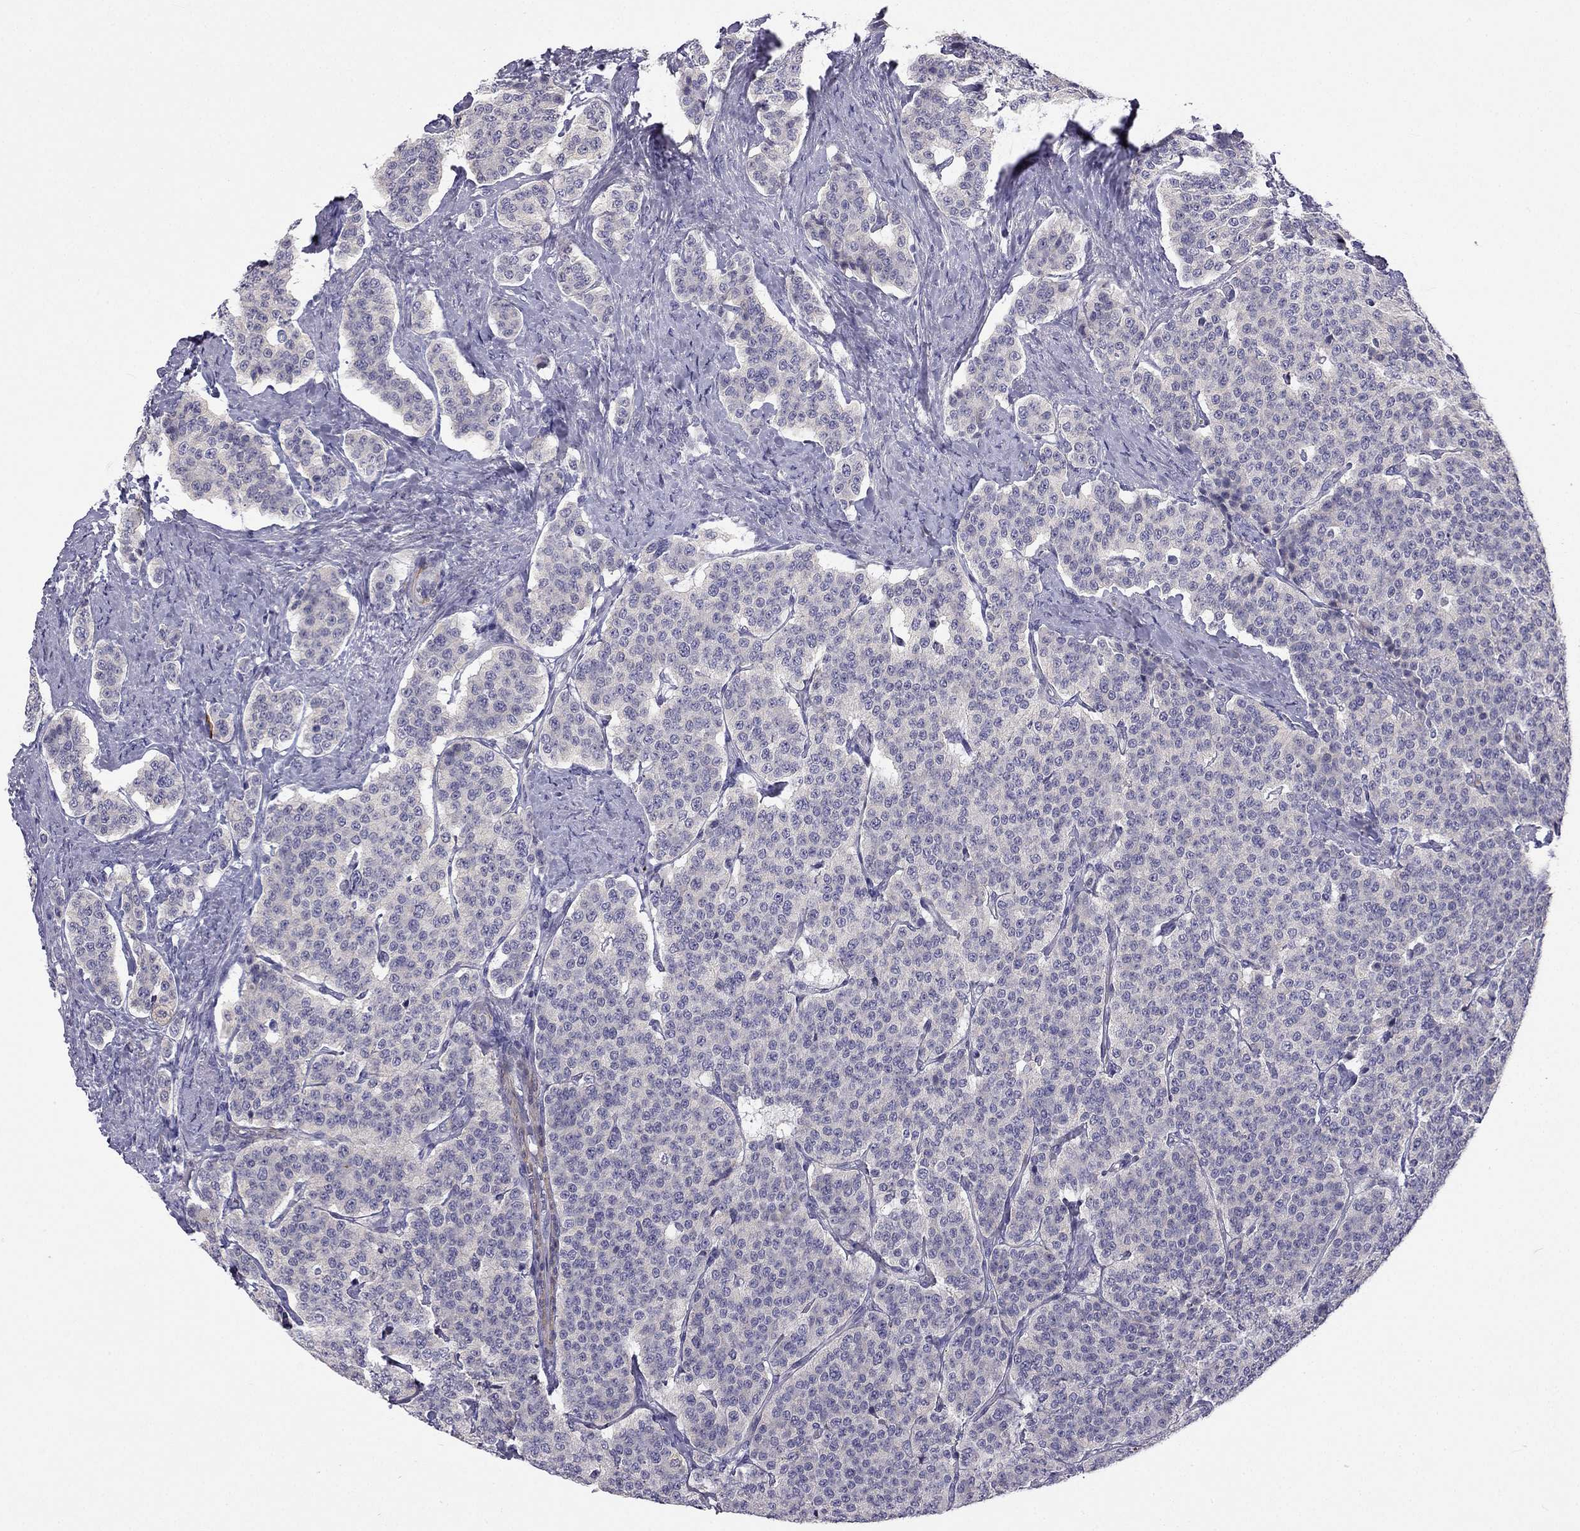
{"staining": {"intensity": "negative", "quantity": "none", "location": "none"}, "tissue": "carcinoid", "cell_type": "Tumor cells", "image_type": "cancer", "snomed": [{"axis": "morphology", "description": "Carcinoid, malignant, NOS"}, {"axis": "topography", "description": "Small intestine"}], "caption": "The photomicrograph displays no significant staining in tumor cells of carcinoid.", "gene": "C16orf89", "patient": {"sex": "female", "age": 58}}